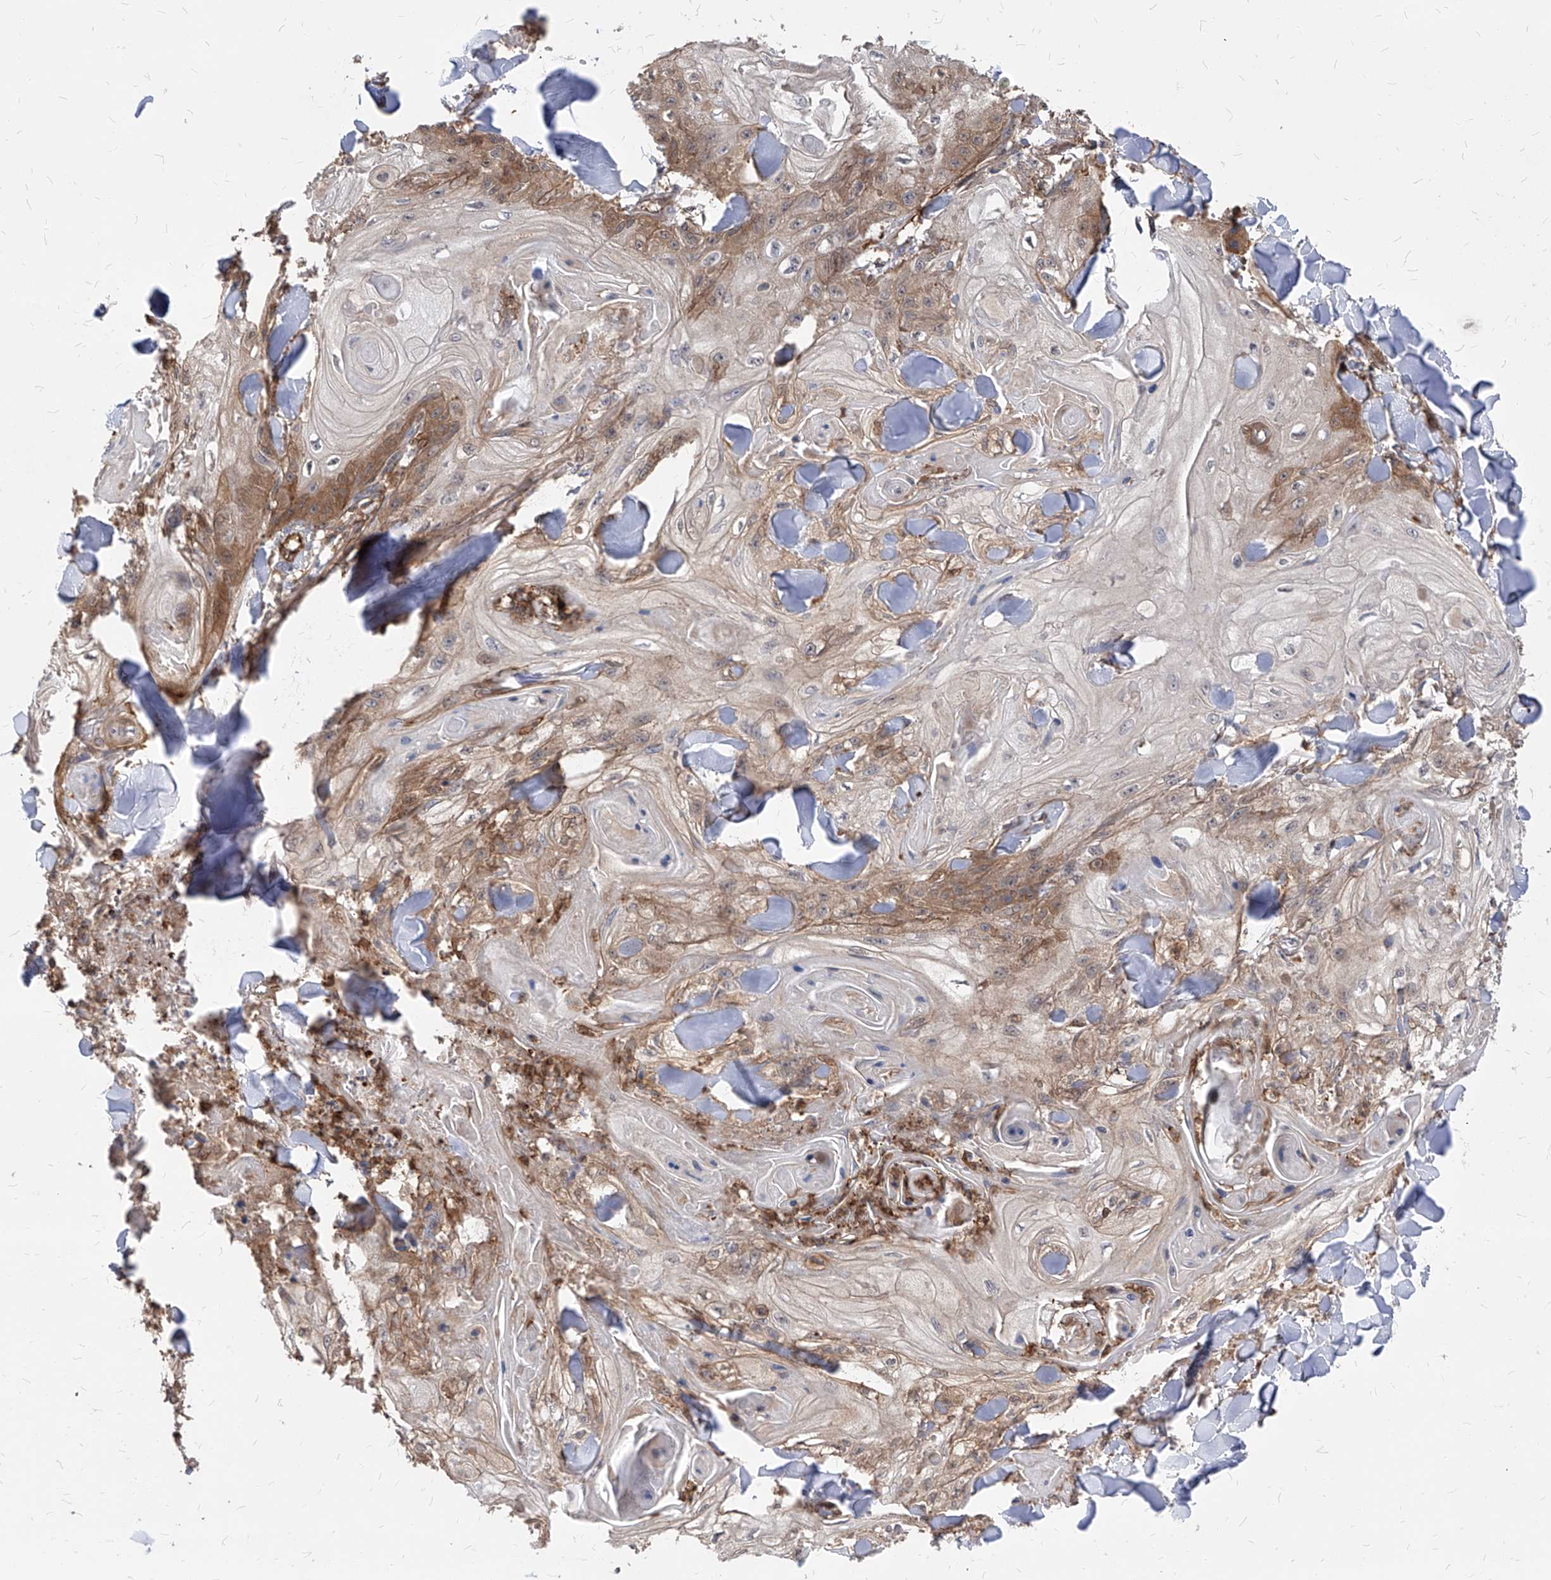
{"staining": {"intensity": "moderate", "quantity": "<25%", "location": "cytoplasmic/membranous"}, "tissue": "skin cancer", "cell_type": "Tumor cells", "image_type": "cancer", "snomed": [{"axis": "morphology", "description": "Squamous cell carcinoma, NOS"}, {"axis": "topography", "description": "Skin"}], "caption": "Immunohistochemistry of human skin squamous cell carcinoma shows low levels of moderate cytoplasmic/membranous positivity in approximately <25% of tumor cells.", "gene": "ABRACL", "patient": {"sex": "male", "age": 74}}